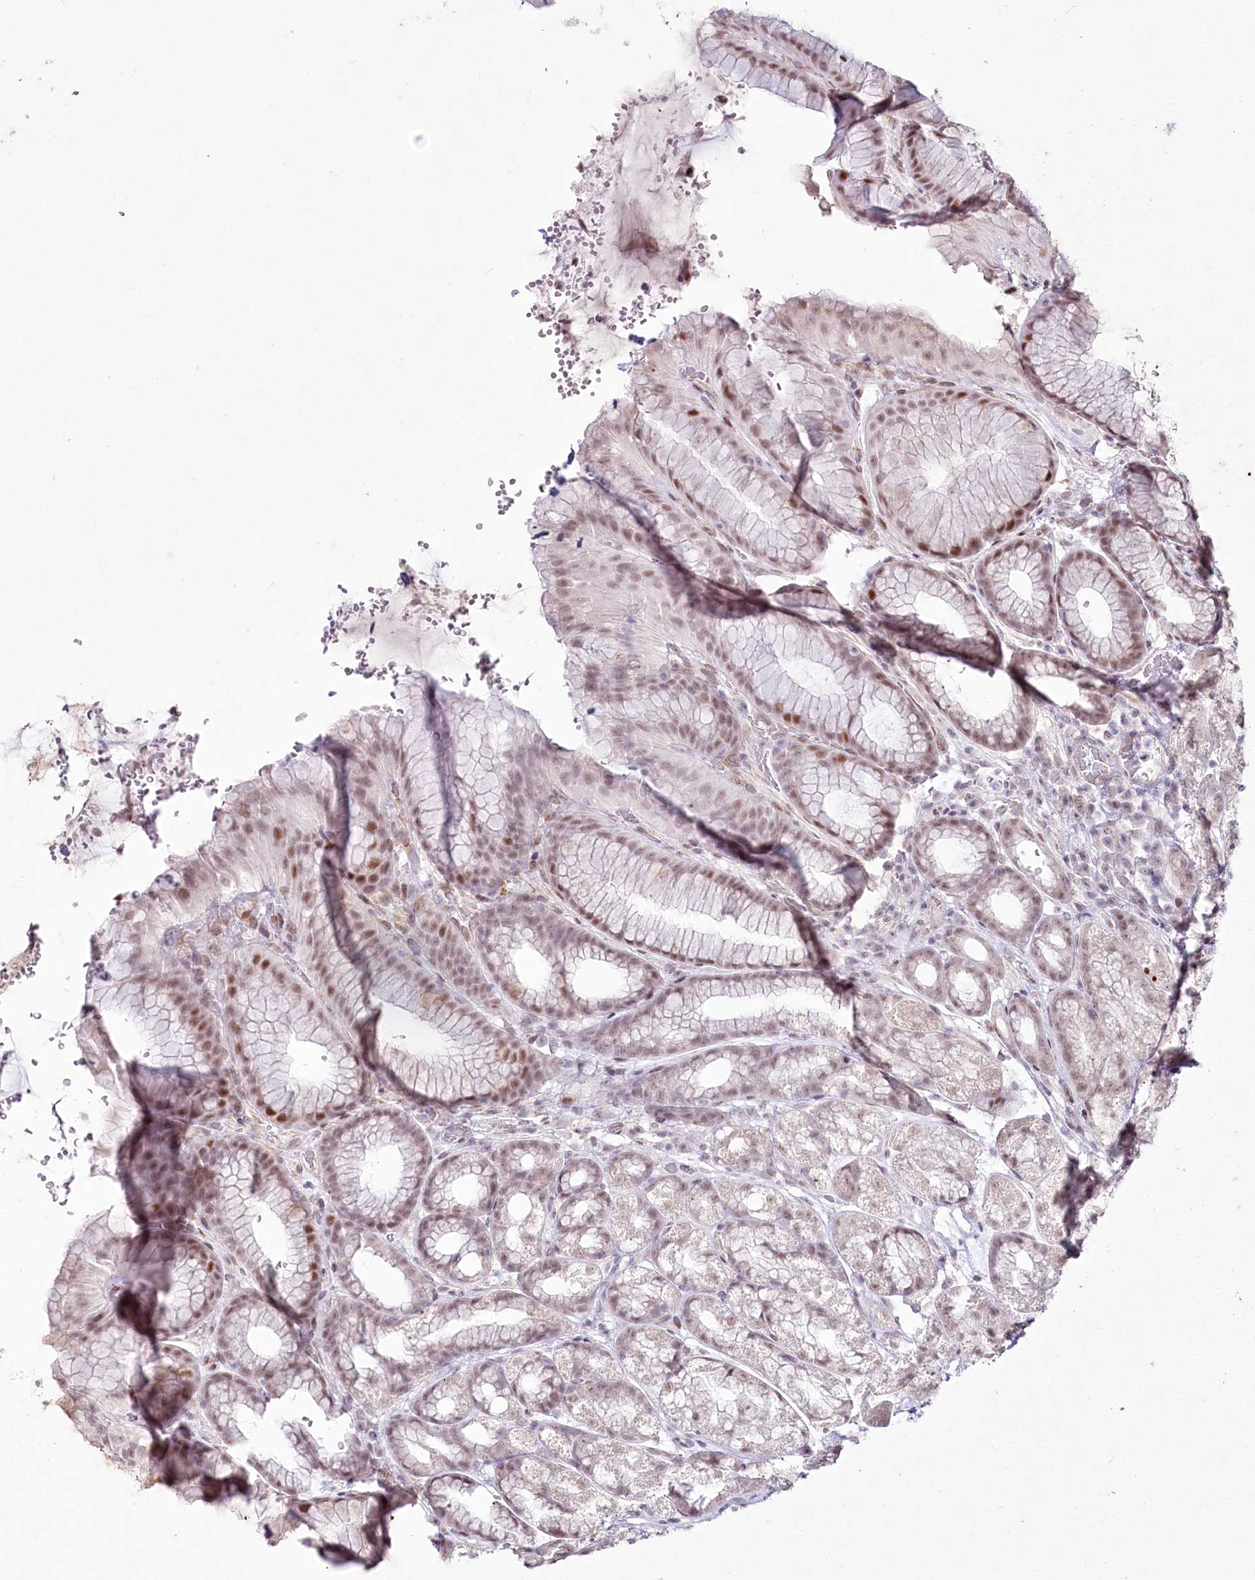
{"staining": {"intensity": "moderate", "quantity": "25%-75%", "location": "nuclear"}, "tissue": "stomach", "cell_type": "Glandular cells", "image_type": "normal", "snomed": [{"axis": "morphology", "description": "Normal tissue, NOS"}, {"axis": "morphology", "description": "Adenocarcinoma, NOS"}, {"axis": "topography", "description": "Stomach"}], "caption": "Protein analysis of unremarkable stomach displays moderate nuclear positivity in approximately 25%-75% of glandular cells. The protein of interest is shown in brown color, while the nuclei are stained blue.", "gene": "YBX3", "patient": {"sex": "male", "age": 57}}